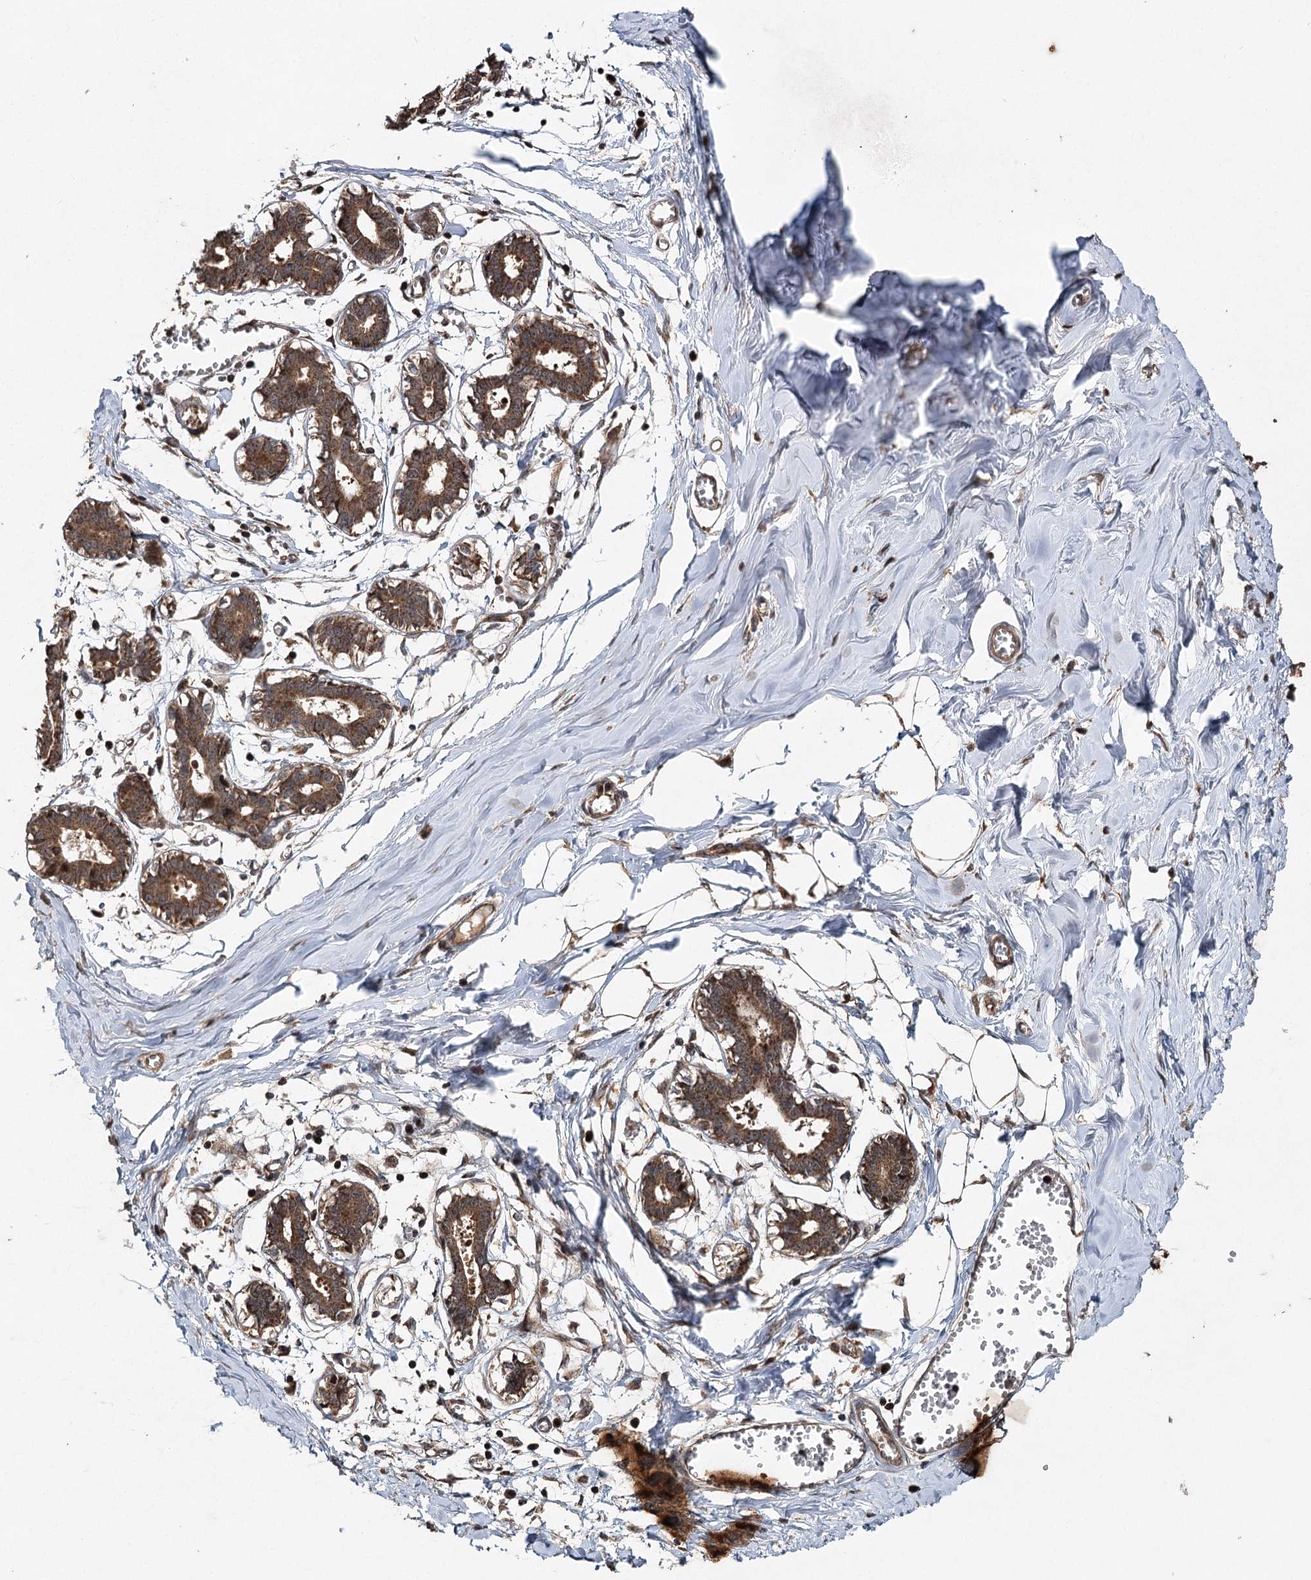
{"staining": {"intensity": "negative", "quantity": "none", "location": "none"}, "tissue": "breast", "cell_type": "Adipocytes", "image_type": "normal", "snomed": [{"axis": "morphology", "description": "Normal tissue, NOS"}, {"axis": "topography", "description": "Breast"}], "caption": "DAB (3,3'-diaminobenzidine) immunohistochemical staining of benign breast demonstrates no significant positivity in adipocytes. (Brightfield microscopy of DAB immunohistochemistry (IHC) at high magnification).", "gene": "INSIG2", "patient": {"sex": "female", "age": 27}}